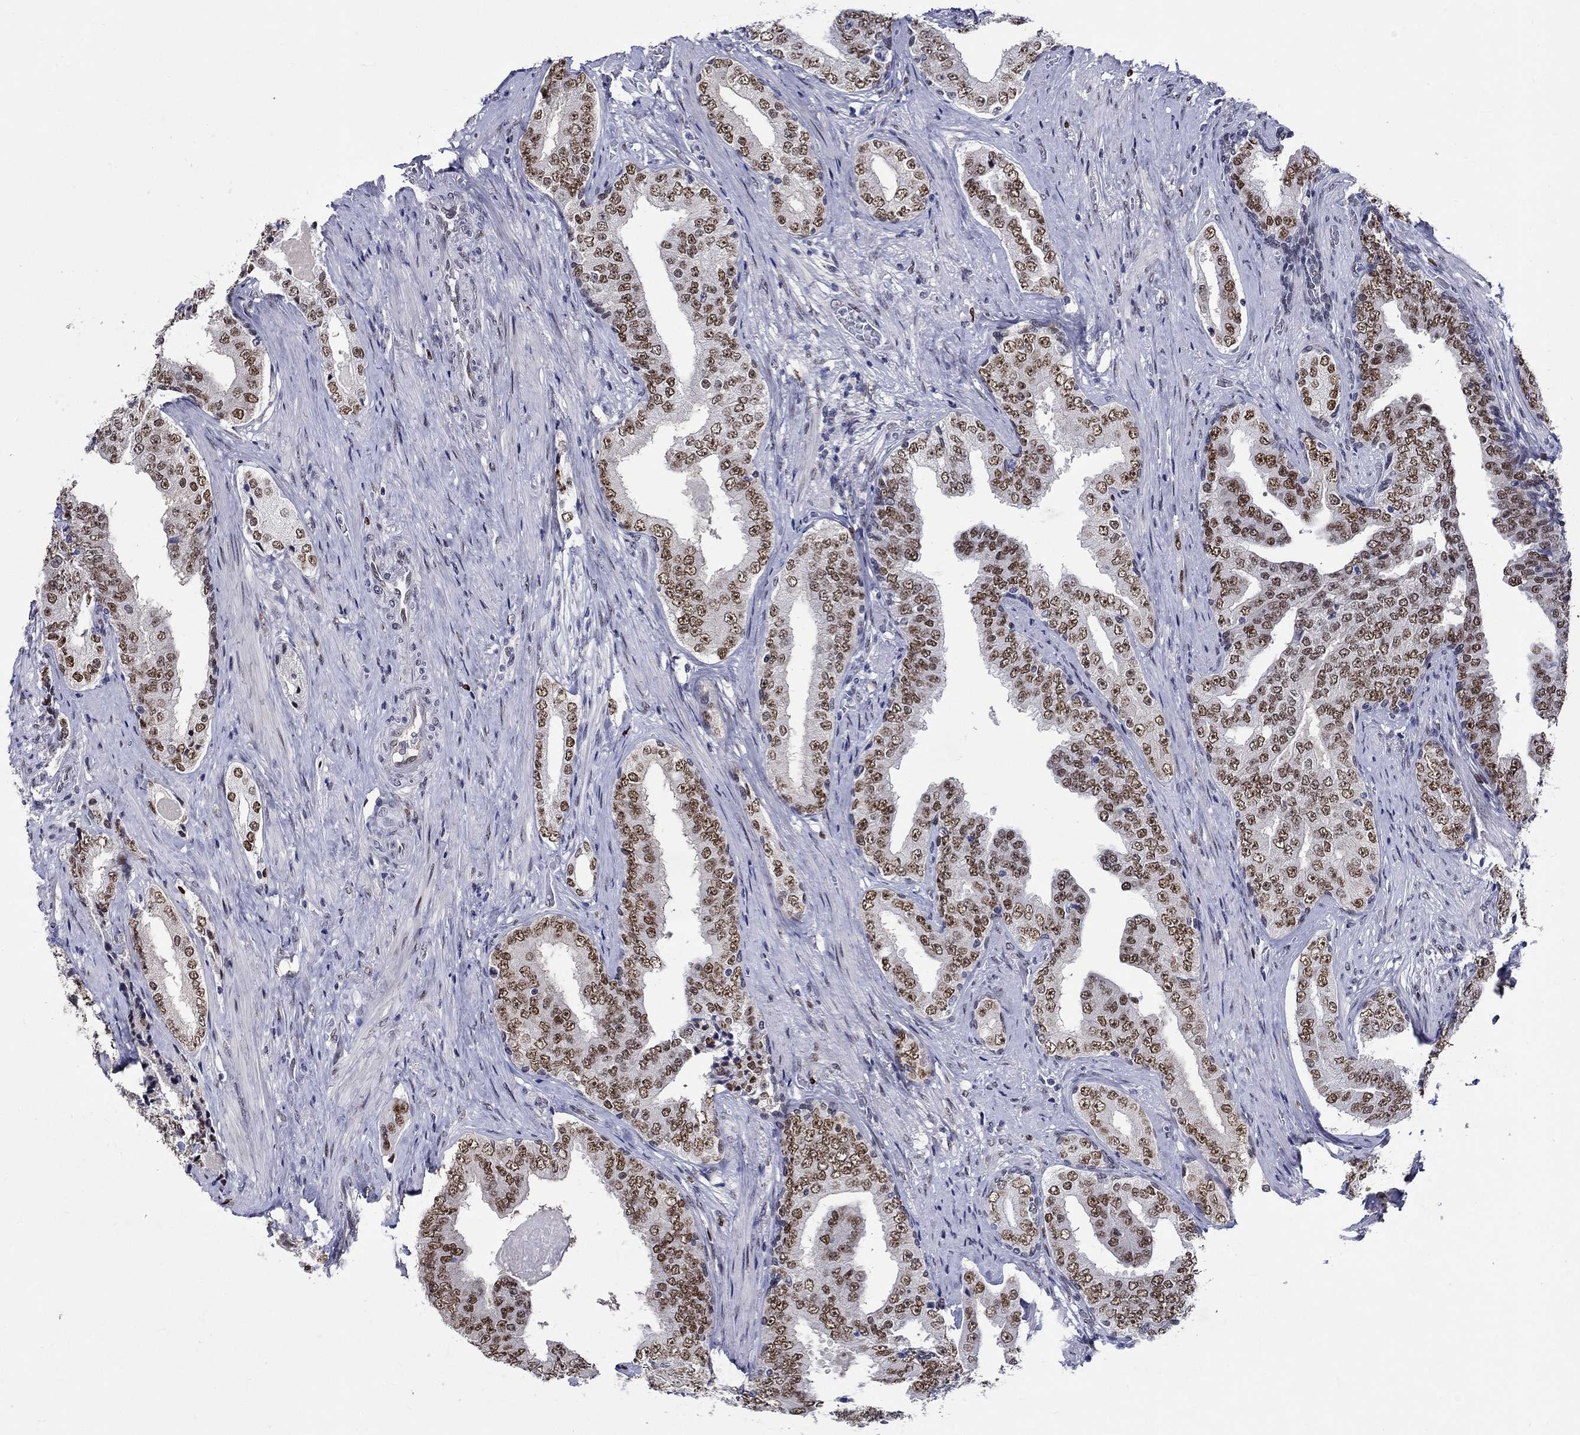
{"staining": {"intensity": "strong", "quantity": "25%-75%", "location": "nuclear"}, "tissue": "prostate cancer", "cell_type": "Tumor cells", "image_type": "cancer", "snomed": [{"axis": "morphology", "description": "Adenocarcinoma, Low grade"}, {"axis": "topography", "description": "Prostate and seminal vesicle, NOS"}], "caption": "Low-grade adenocarcinoma (prostate) was stained to show a protein in brown. There is high levels of strong nuclear positivity in about 25%-75% of tumor cells.", "gene": "GATA2", "patient": {"sex": "male", "age": 61}}